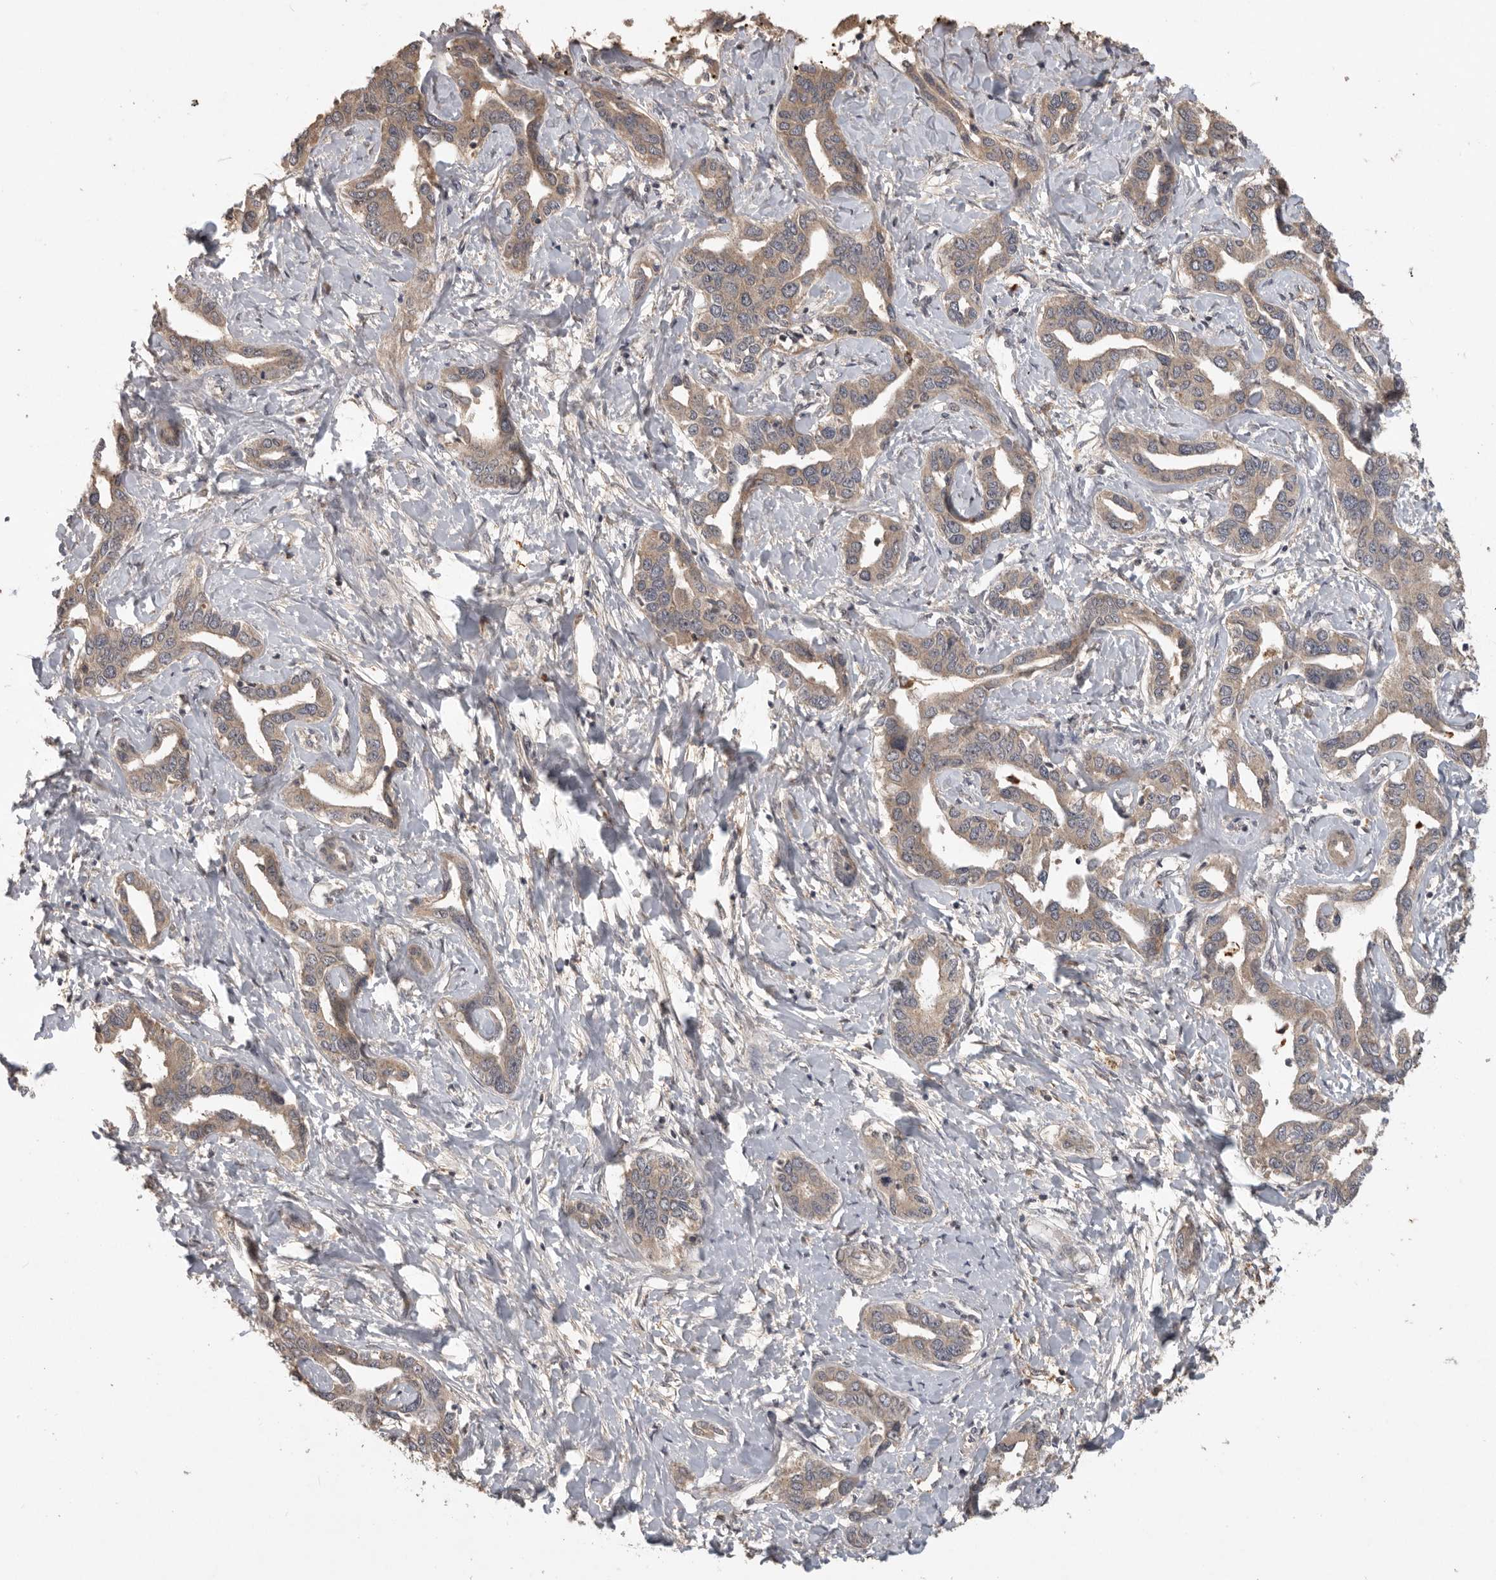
{"staining": {"intensity": "weak", "quantity": ">75%", "location": "cytoplasmic/membranous"}, "tissue": "liver cancer", "cell_type": "Tumor cells", "image_type": "cancer", "snomed": [{"axis": "morphology", "description": "Cholangiocarcinoma"}, {"axis": "topography", "description": "Liver"}], "caption": "About >75% of tumor cells in cholangiocarcinoma (liver) display weak cytoplasmic/membranous protein staining as visualized by brown immunohistochemical staining.", "gene": "ADAMTS4", "patient": {"sex": "male", "age": 59}}